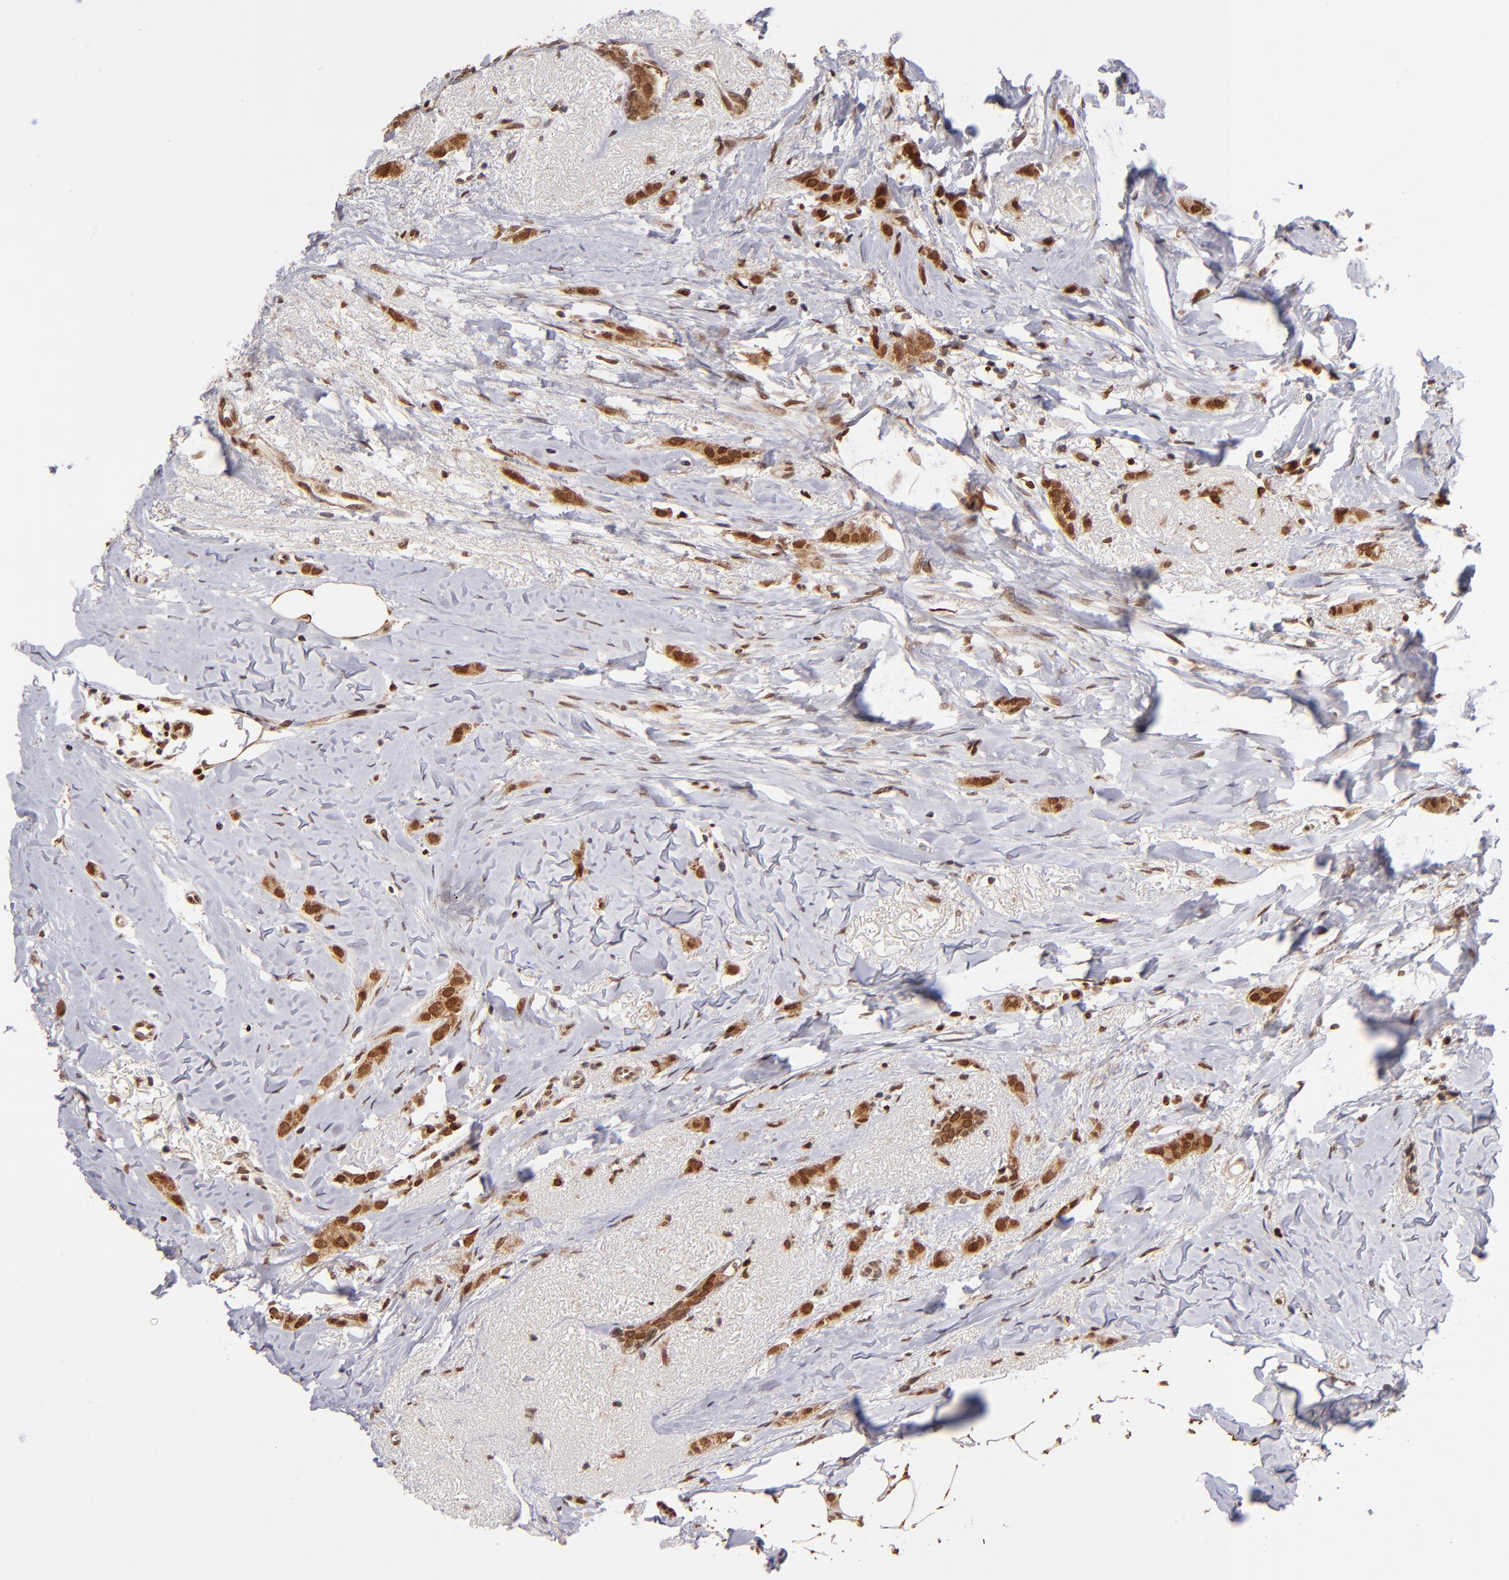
{"staining": {"intensity": "strong", "quantity": ">75%", "location": "cytoplasmic/membranous,nuclear"}, "tissue": "breast cancer", "cell_type": "Tumor cells", "image_type": "cancer", "snomed": [{"axis": "morphology", "description": "Lobular carcinoma"}, {"axis": "topography", "description": "Breast"}], "caption": "A high amount of strong cytoplasmic/membranous and nuclear staining is present in approximately >75% of tumor cells in breast lobular carcinoma tissue.", "gene": "TOP1MT", "patient": {"sex": "female", "age": 55}}